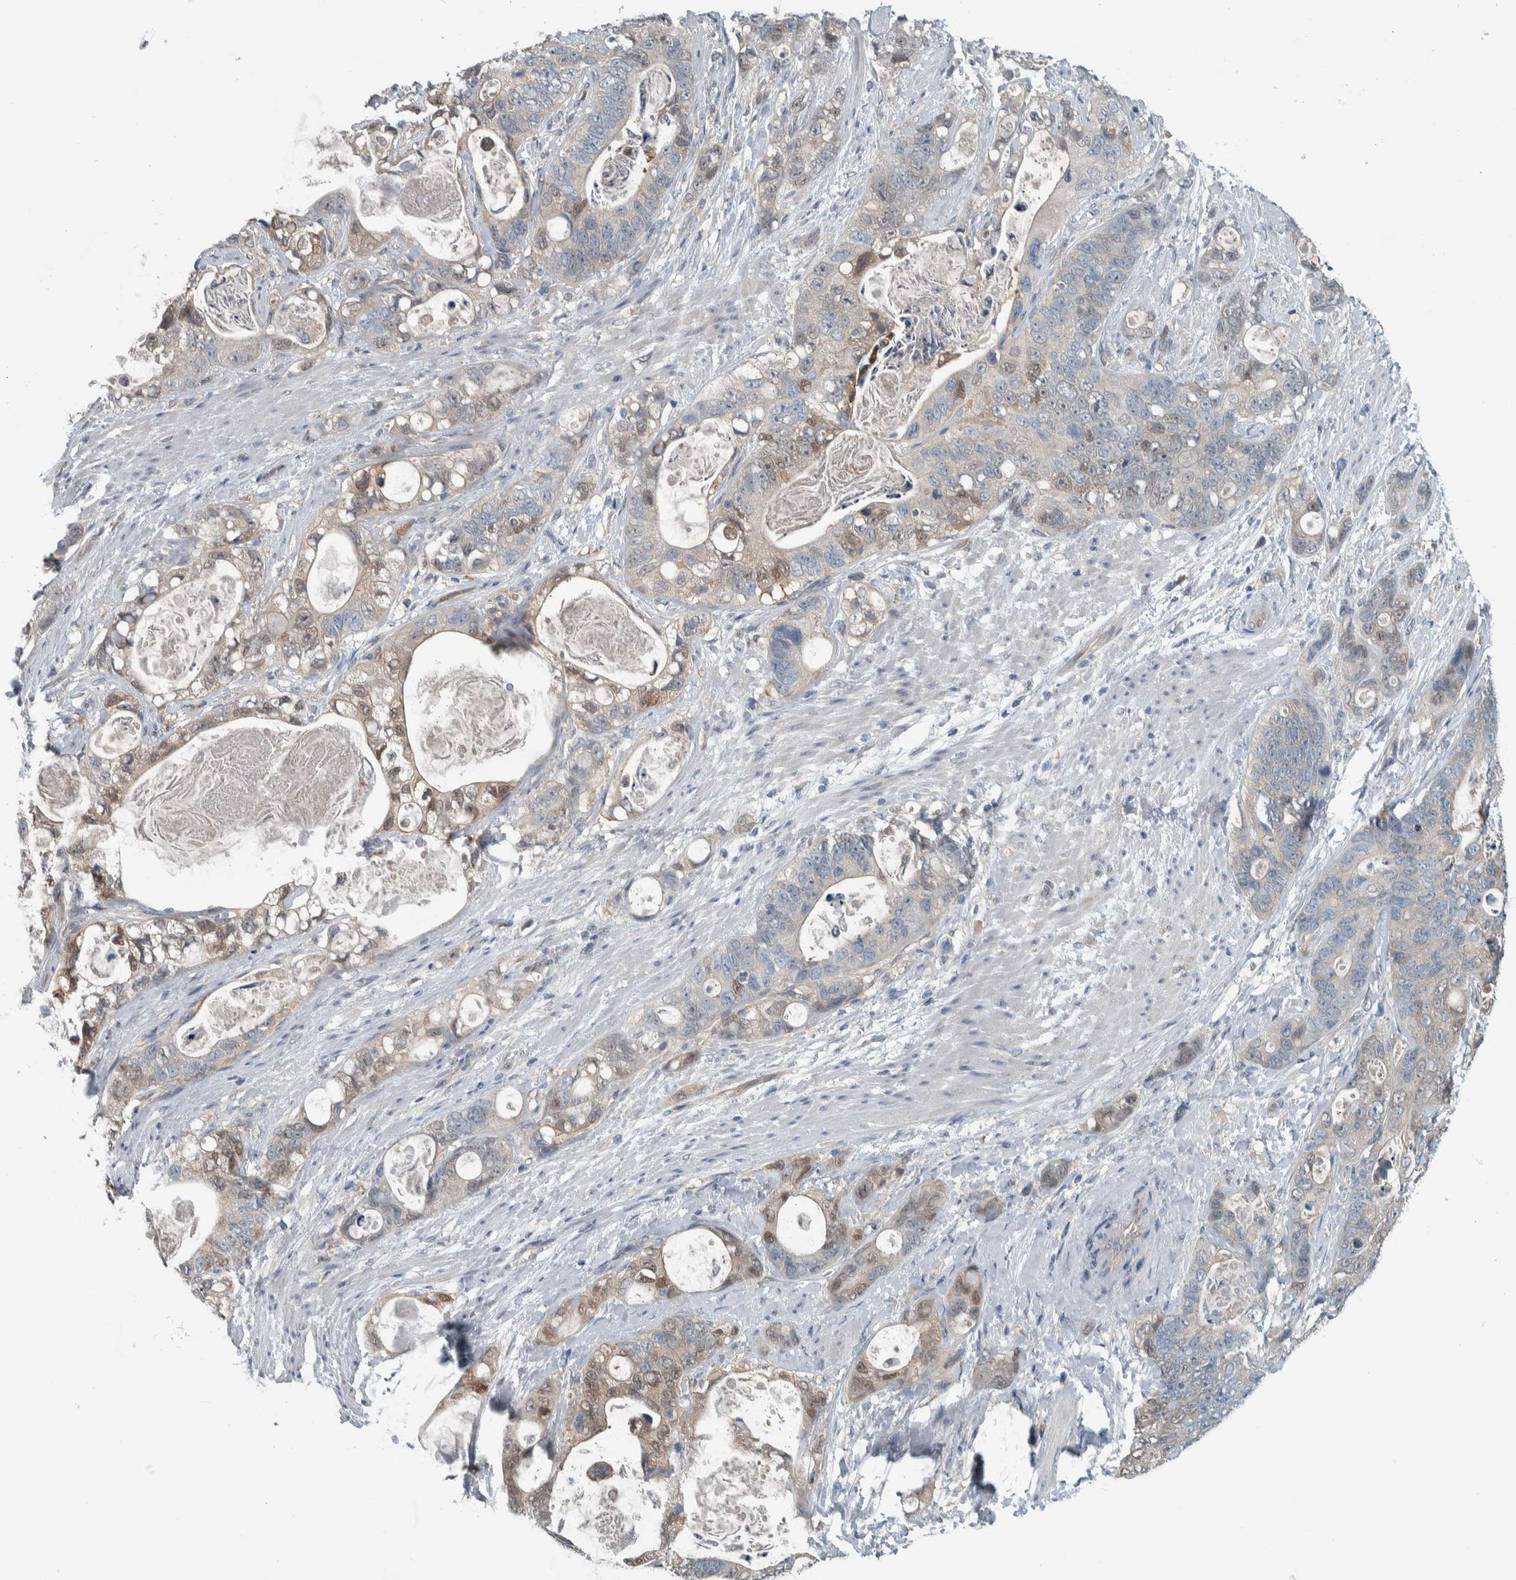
{"staining": {"intensity": "weak", "quantity": "25%-75%", "location": "cytoplasmic/membranous,nuclear"}, "tissue": "stomach cancer", "cell_type": "Tumor cells", "image_type": "cancer", "snomed": [{"axis": "morphology", "description": "Normal tissue, NOS"}, {"axis": "morphology", "description": "Adenocarcinoma, NOS"}, {"axis": "topography", "description": "Stomach"}], "caption": "Immunohistochemical staining of human stomach cancer (adenocarcinoma) reveals low levels of weak cytoplasmic/membranous and nuclear expression in approximately 25%-75% of tumor cells. The staining was performed using DAB (3,3'-diaminobenzidine) to visualize the protein expression in brown, while the nuclei were stained in blue with hematoxylin (Magnification: 20x).", "gene": "ALAD", "patient": {"sex": "female", "age": 89}}